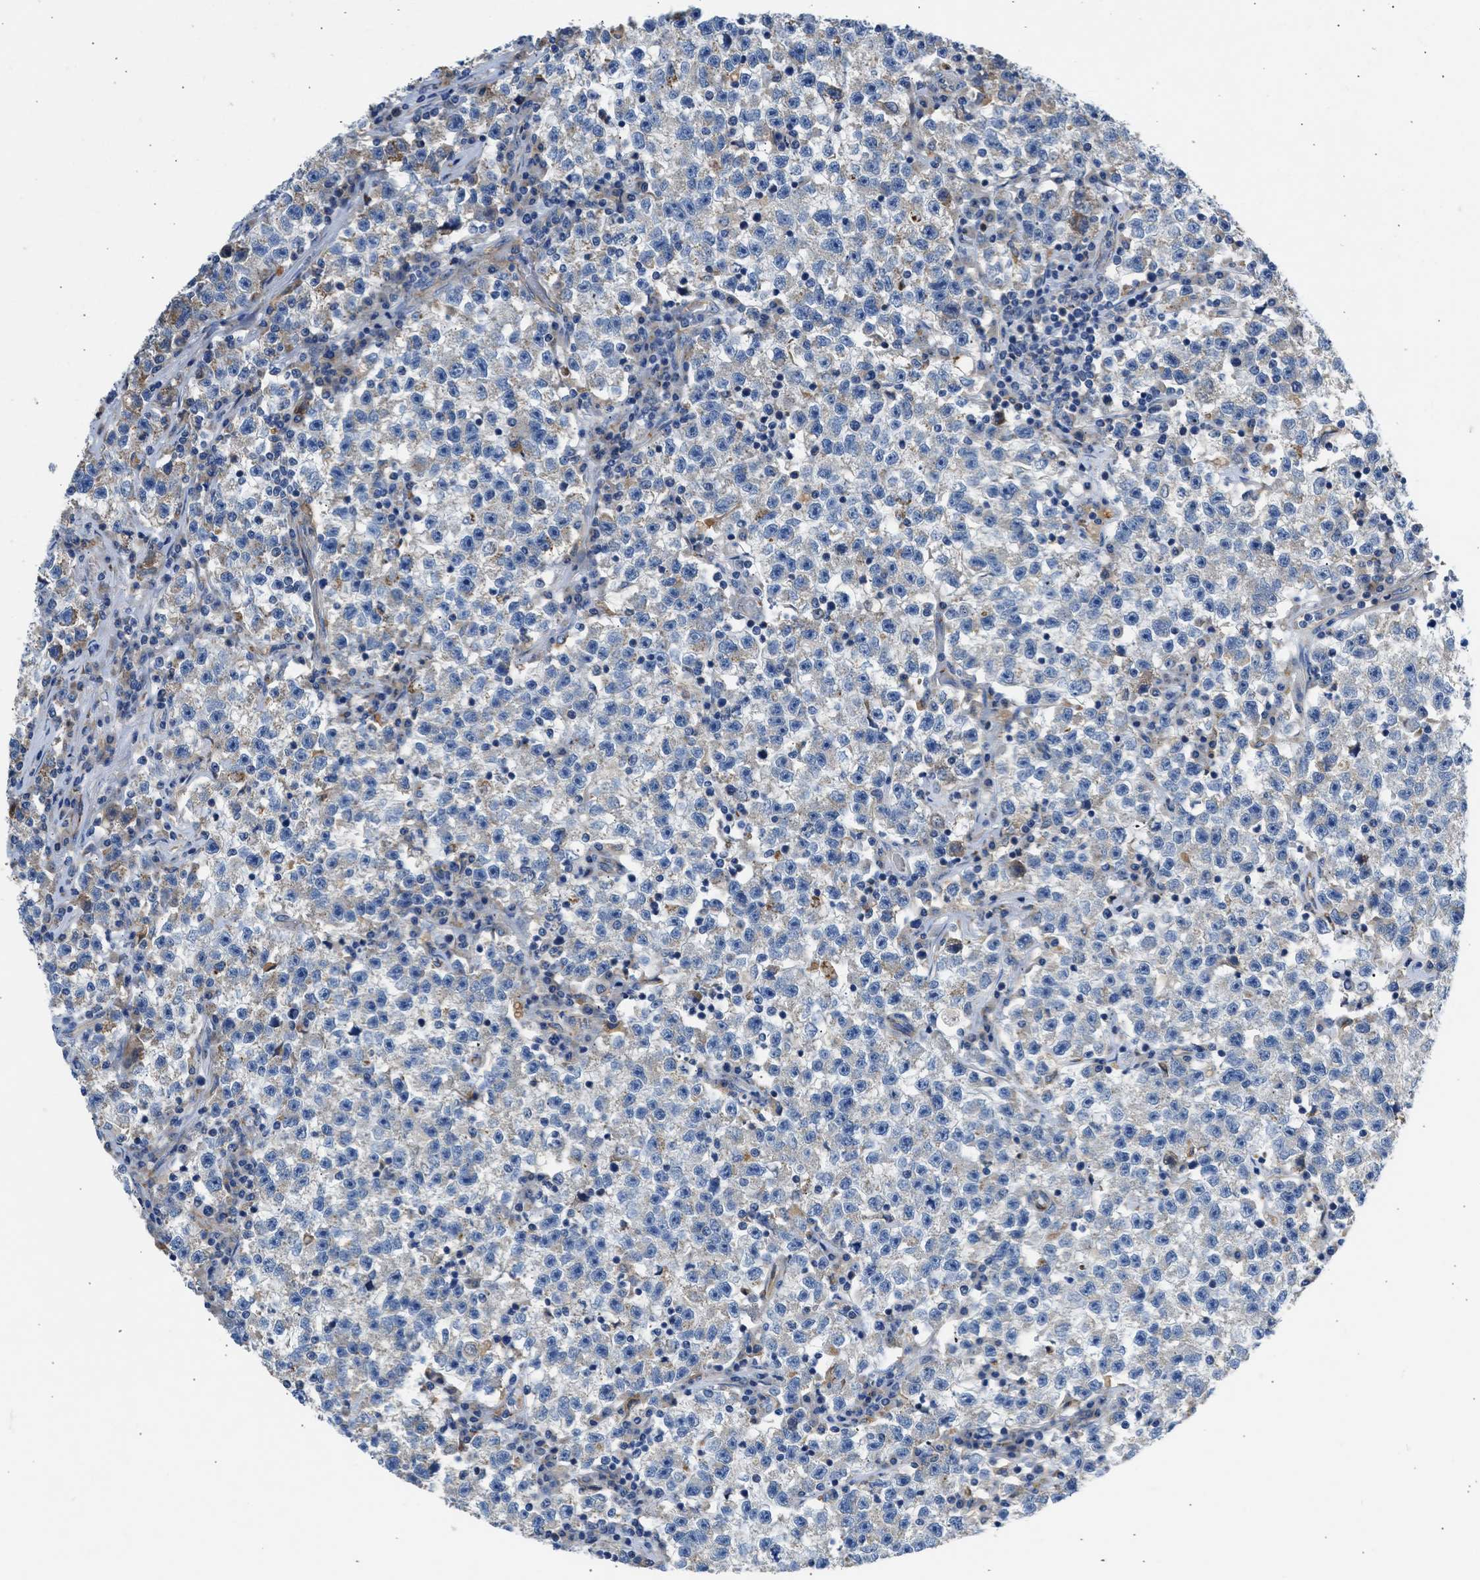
{"staining": {"intensity": "weak", "quantity": "<25%", "location": "cytoplasmic/membranous"}, "tissue": "testis cancer", "cell_type": "Tumor cells", "image_type": "cancer", "snomed": [{"axis": "morphology", "description": "Seminoma, NOS"}, {"axis": "topography", "description": "Testis"}], "caption": "Testis cancer (seminoma) stained for a protein using IHC shows no staining tumor cells.", "gene": "ULK4", "patient": {"sex": "male", "age": 22}}